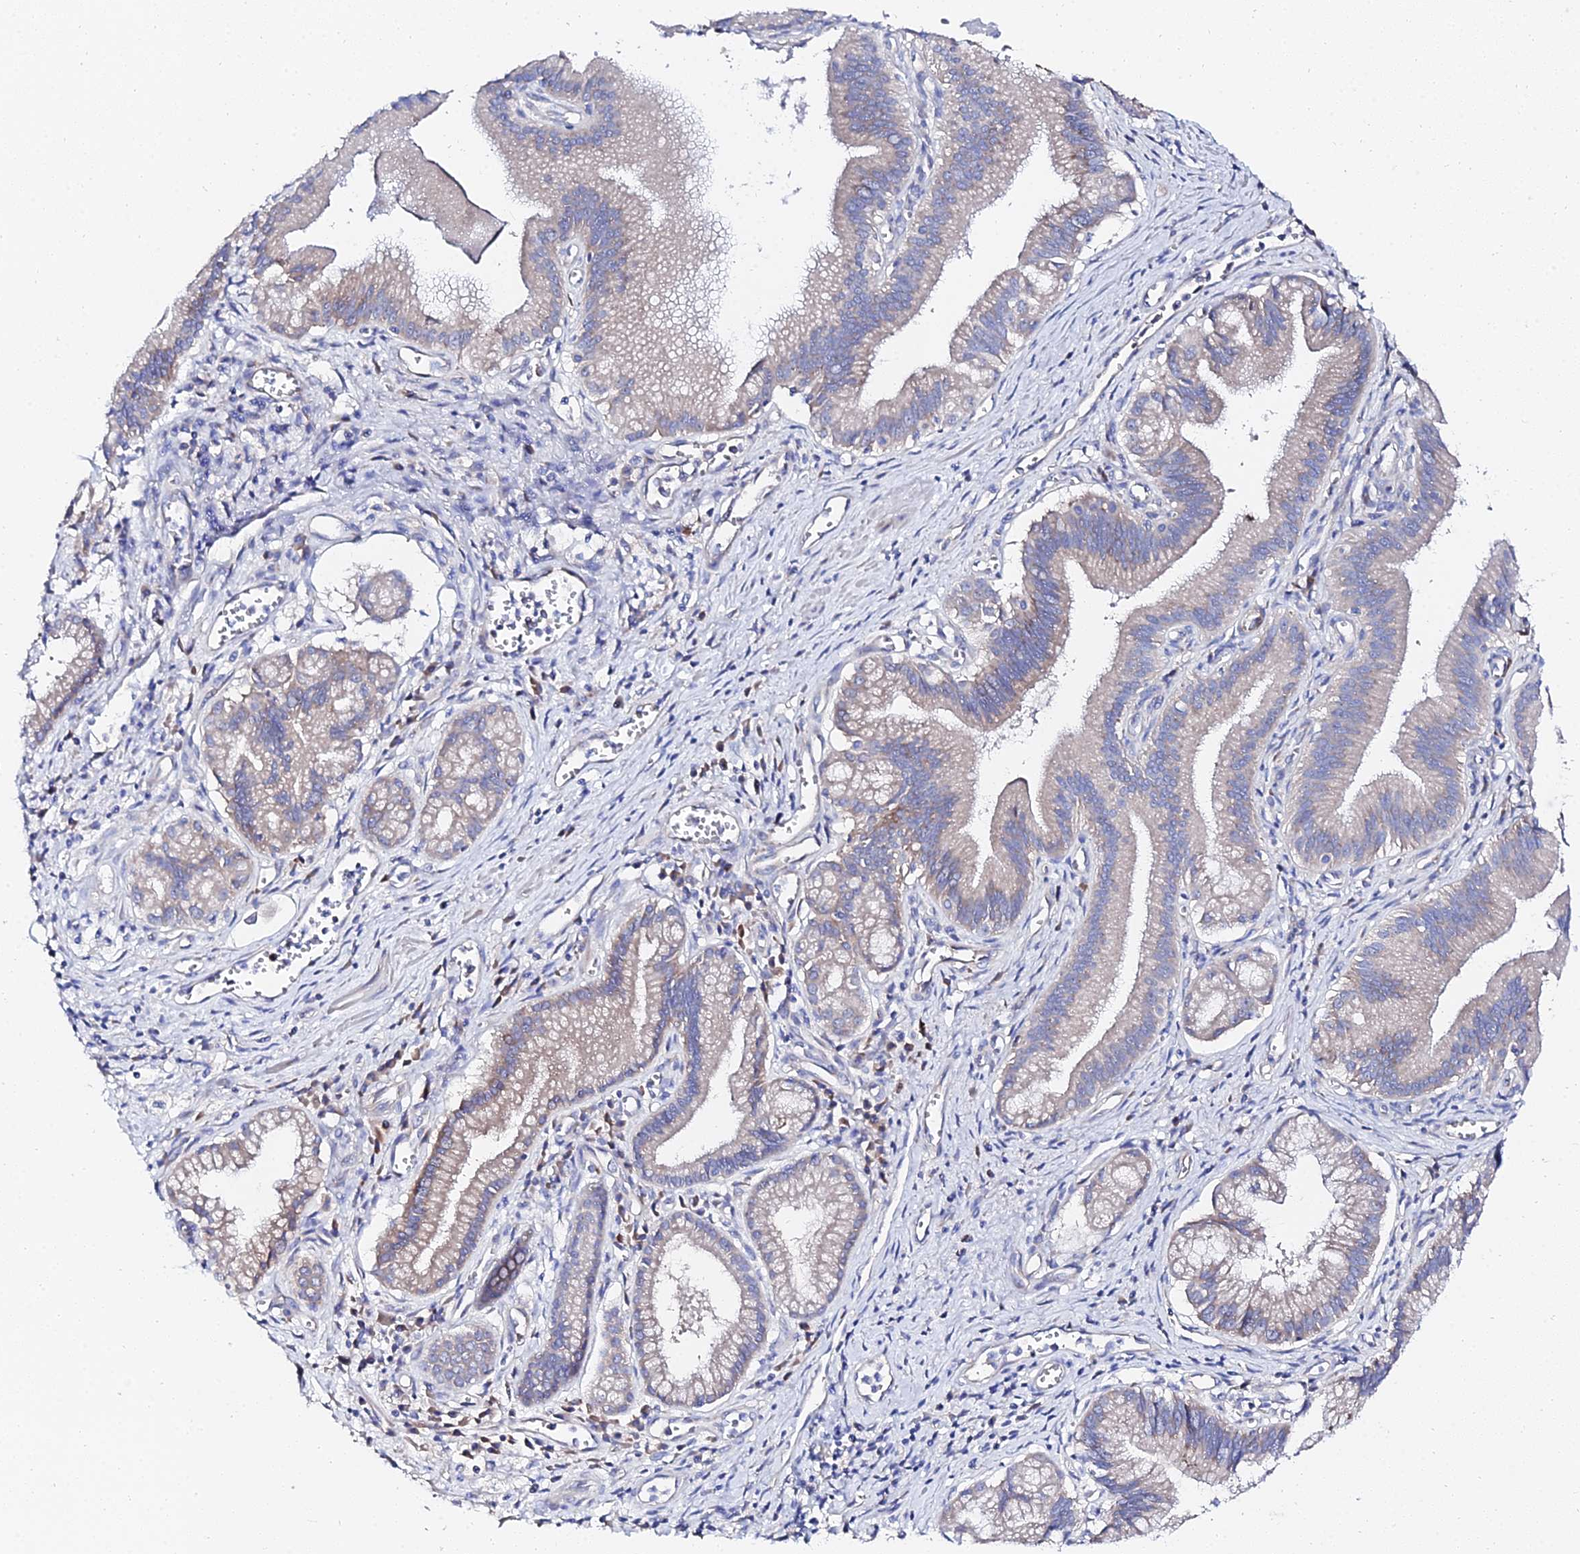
{"staining": {"intensity": "negative", "quantity": "none", "location": "none"}, "tissue": "pancreatic cancer", "cell_type": "Tumor cells", "image_type": "cancer", "snomed": [{"axis": "morphology", "description": "Adenocarcinoma, NOS"}, {"axis": "topography", "description": "Pancreas"}], "caption": "This is an immunohistochemistry photomicrograph of human pancreatic cancer. There is no expression in tumor cells.", "gene": "PTTG1", "patient": {"sex": "male", "age": 78}}